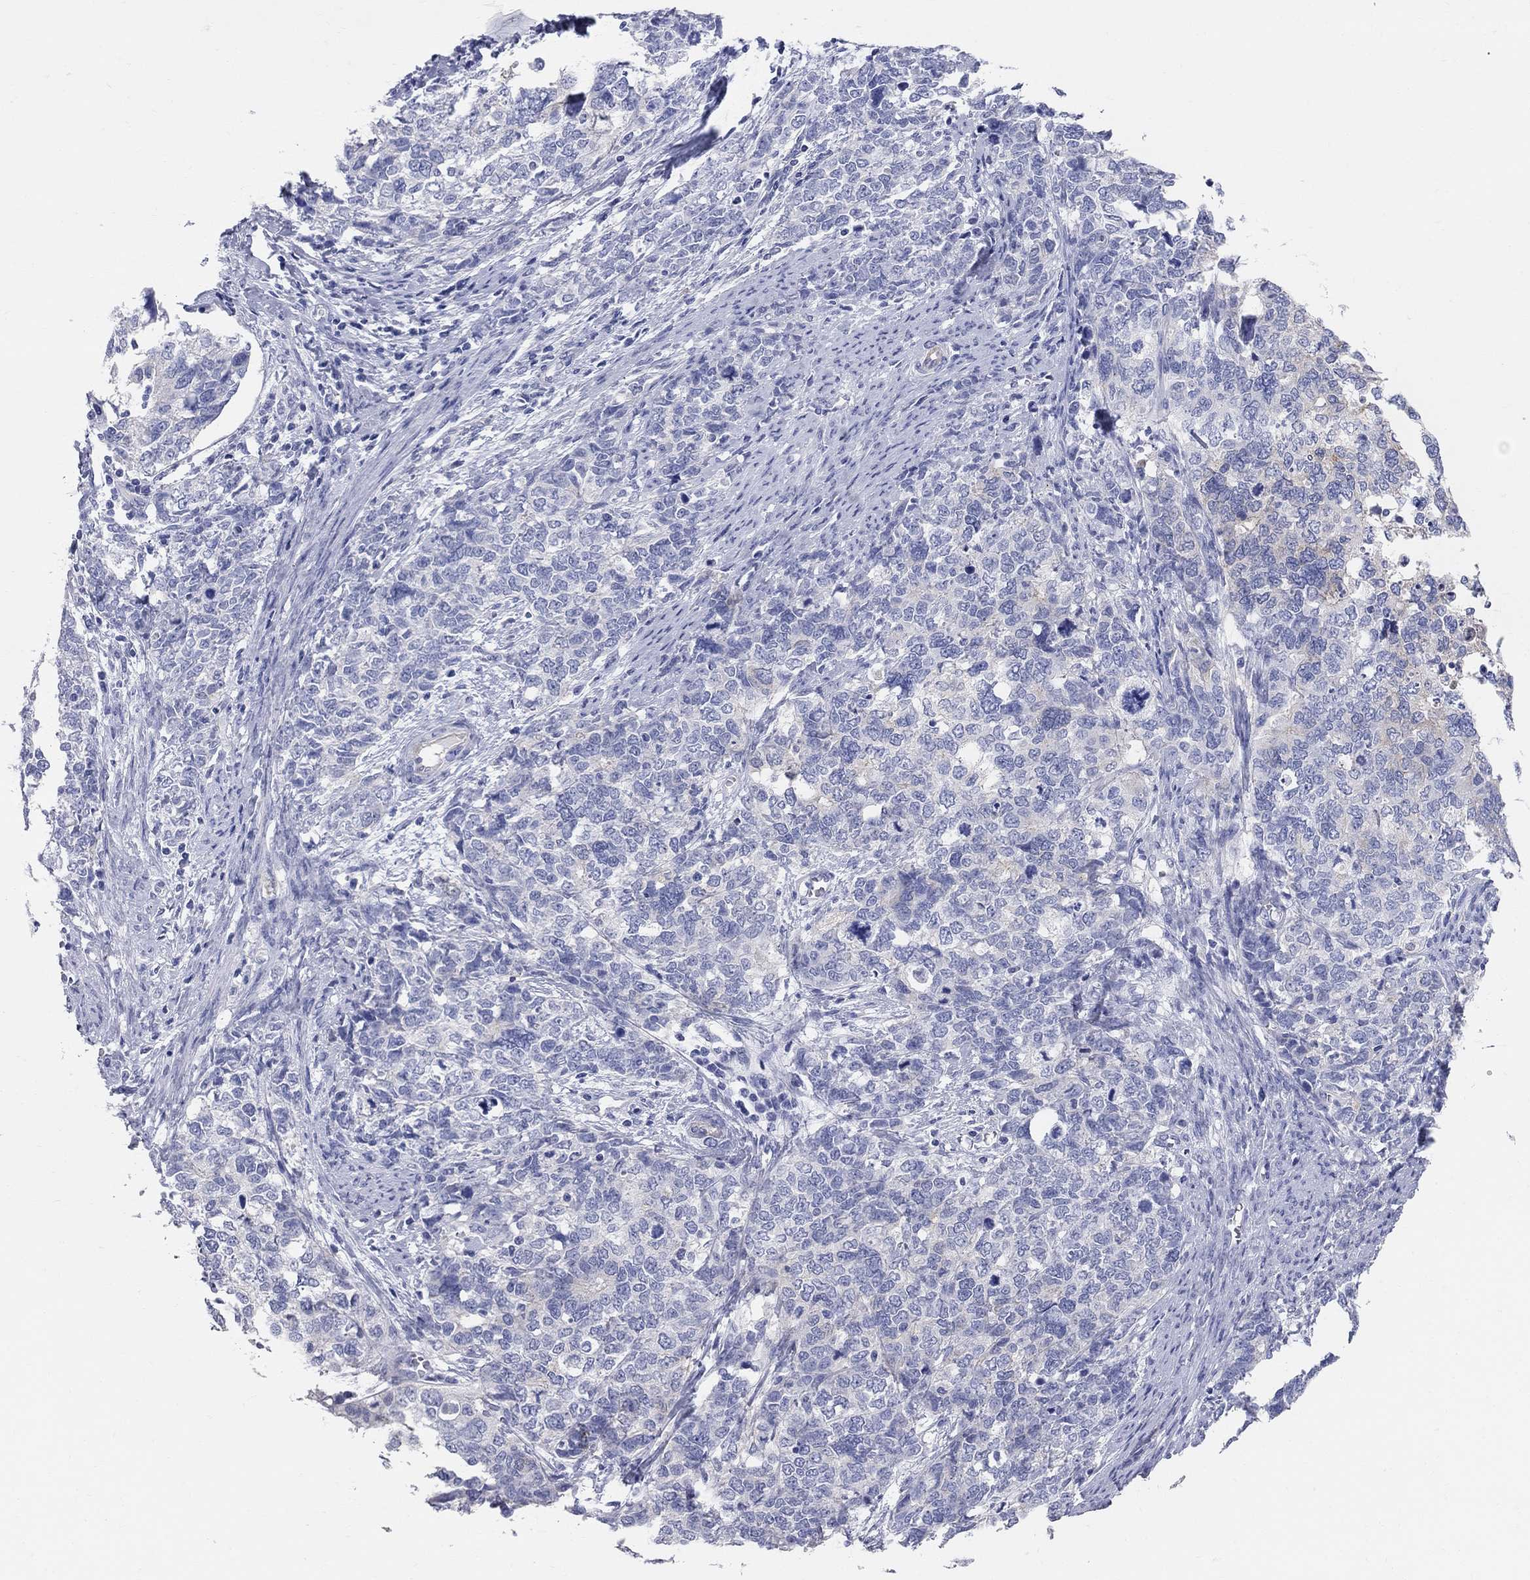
{"staining": {"intensity": "negative", "quantity": "none", "location": "none"}, "tissue": "cervical cancer", "cell_type": "Tumor cells", "image_type": "cancer", "snomed": [{"axis": "morphology", "description": "Squamous cell carcinoma, NOS"}, {"axis": "topography", "description": "Cervix"}], "caption": "Immunohistochemical staining of human cervical cancer demonstrates no significant positivity in tumor cells.", "gene": "AOX1", "patient": {"sex": "female", "age": 63}}